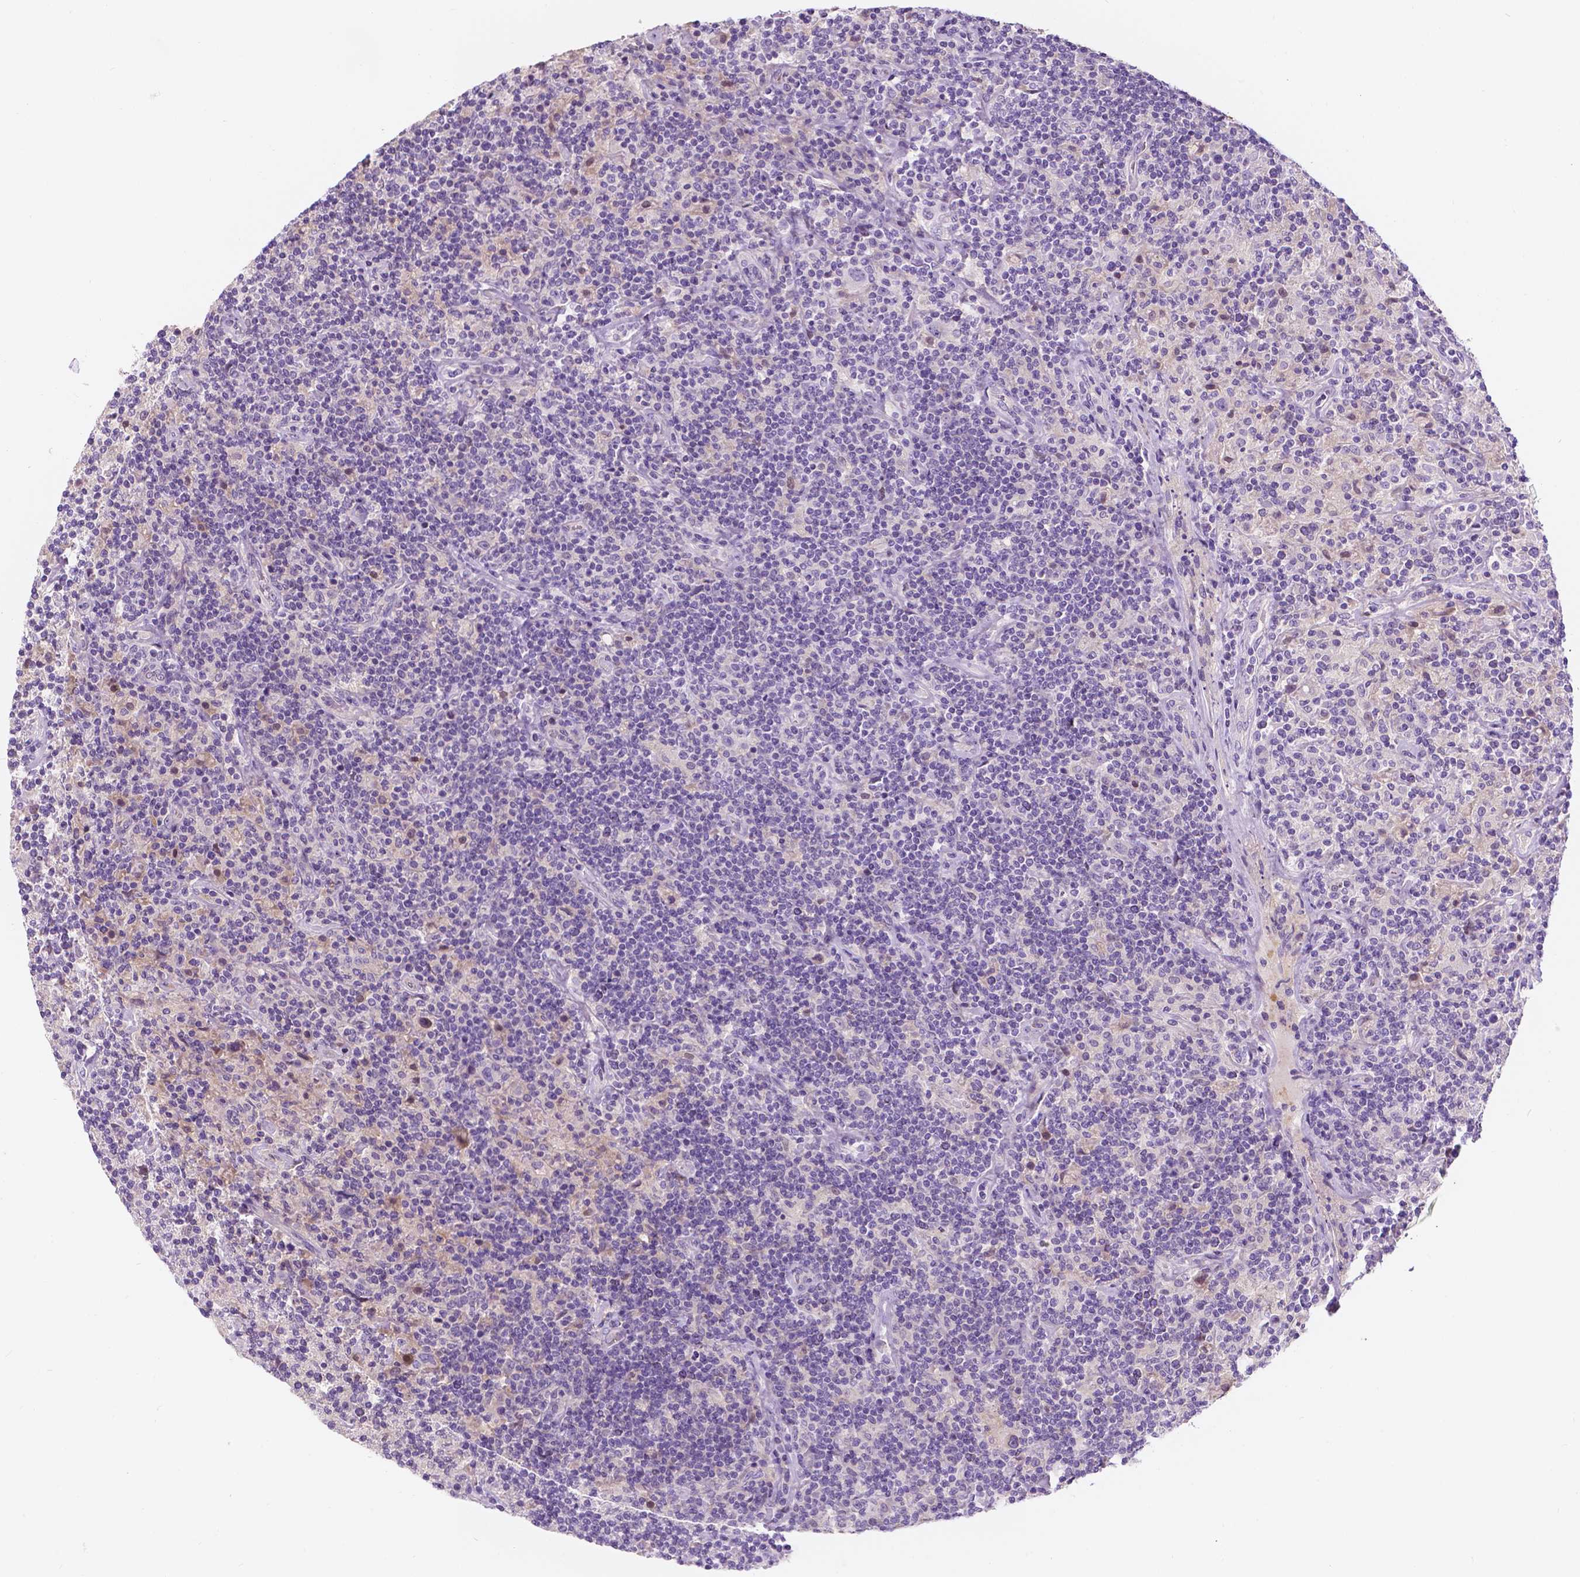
{"staining": {"intensity": "negative", "quantity": "none", "location": "none"}, "tissue": "lymphoma", "cell_type": "Tumor cells", "image_type": "cancer", "snomed": [{"axis": "morphology", "description": "Hodgkin's disease, NOS"}, {"axis": "topography", "description": "Lymph node"}], "caption": "Immunohistochemistry photomicrograph of neoplastic tissue: lymphoma stained with DAB demonstrates no significant protein staining in tumor cells.", "gene": "SIRT2", "patient": {"sex": "male", "age": 70}}